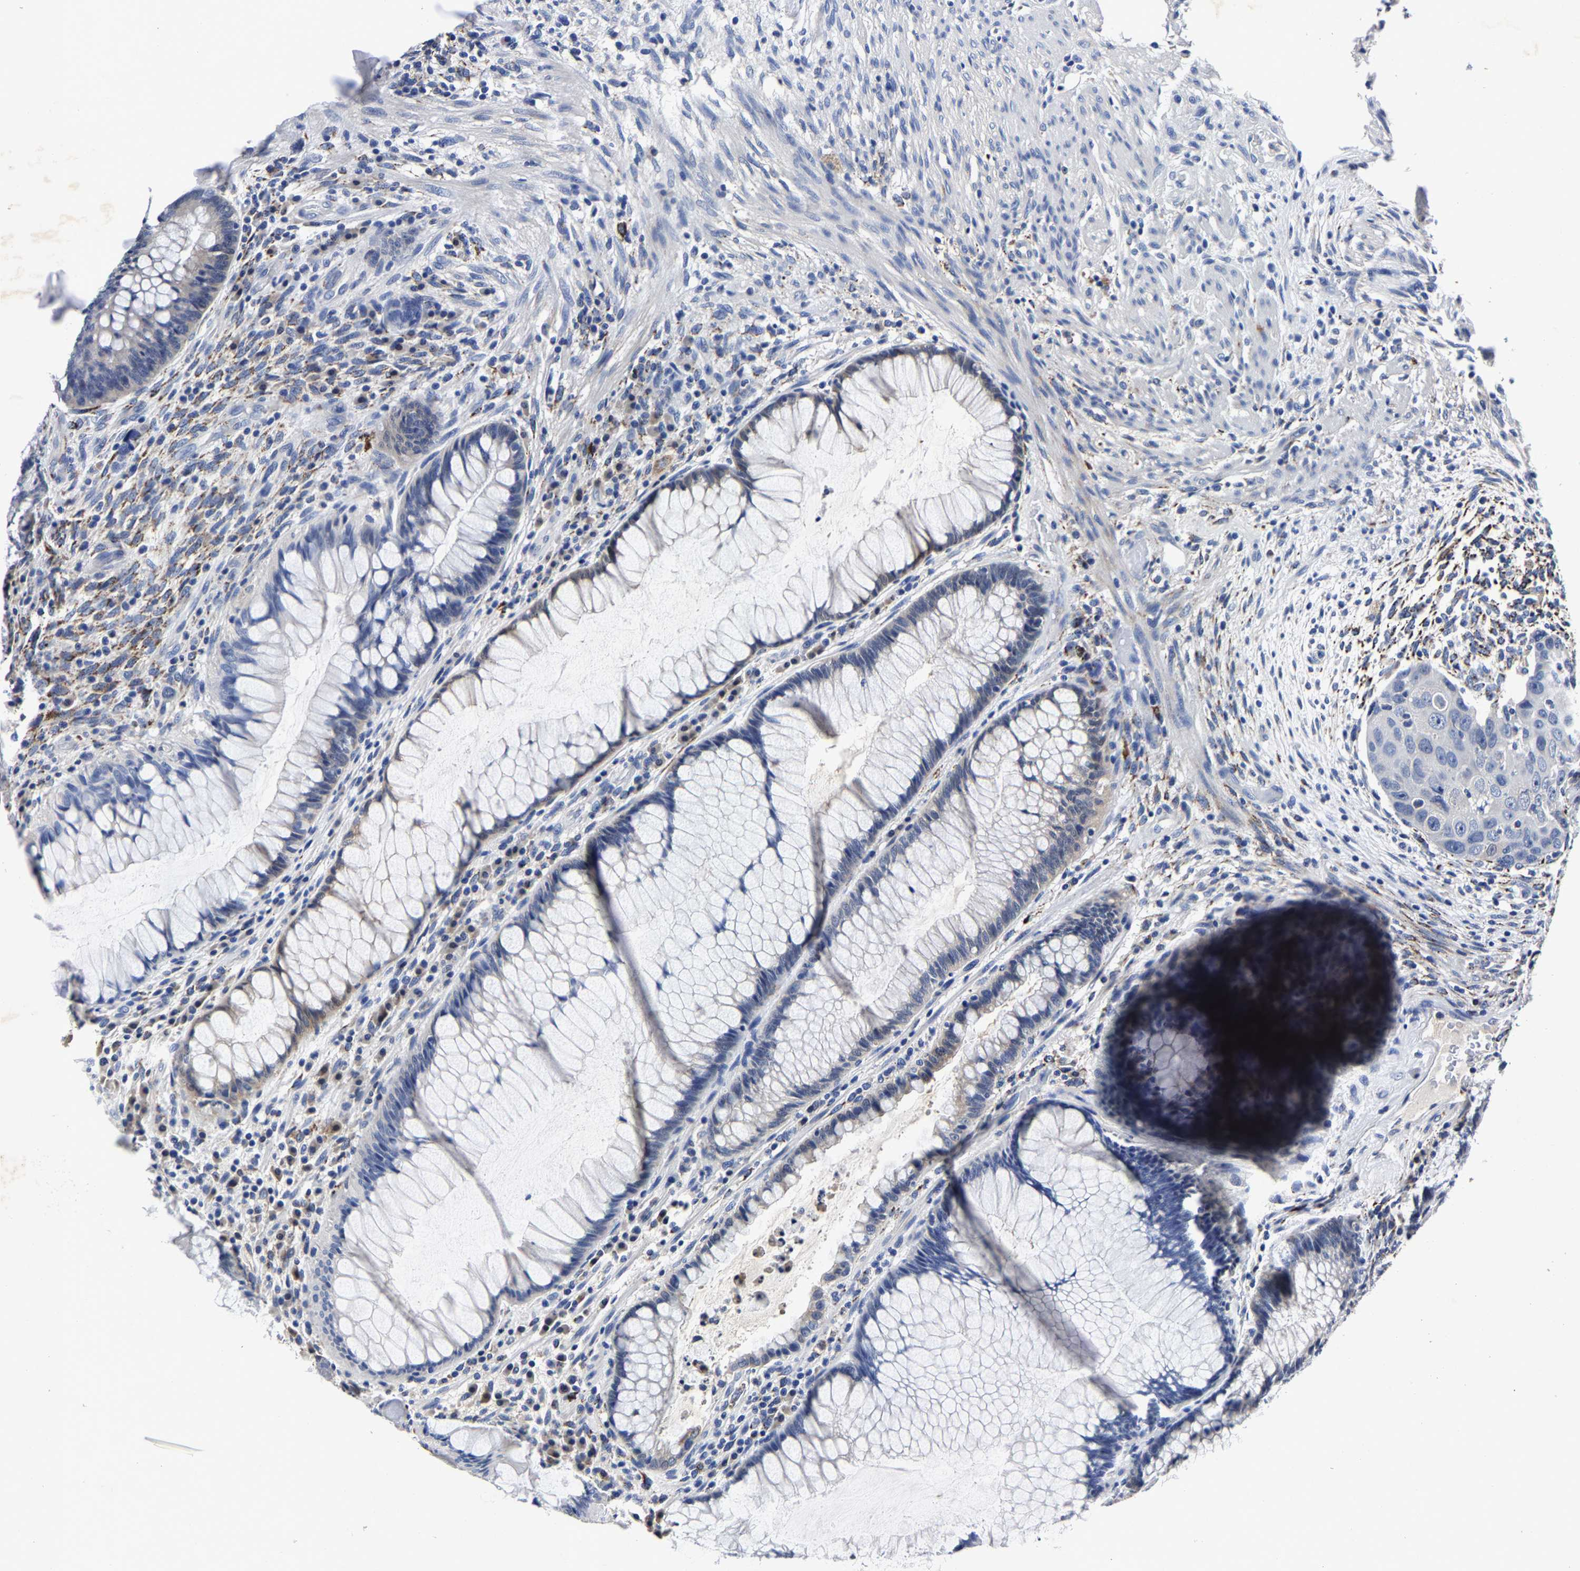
{"staining": {"intensity": "negative", "quantity": "none", "location": "none"}, "tissue": "rectum", "cell_type": "Glandular cells", "image_type": "normal", "snomed": [{"axis": "morphology", "description": "Normal tissue, NOS"}, {"axis": "topography", "description": "Rectum"}], "caption": "Immunohistochemistry histopathology image of normal rectum stained for a protein (brown), which demonstrates no expression in glandular cells.", "gene": "PSPH", "patient": {"sex": "male", "age": 51}}